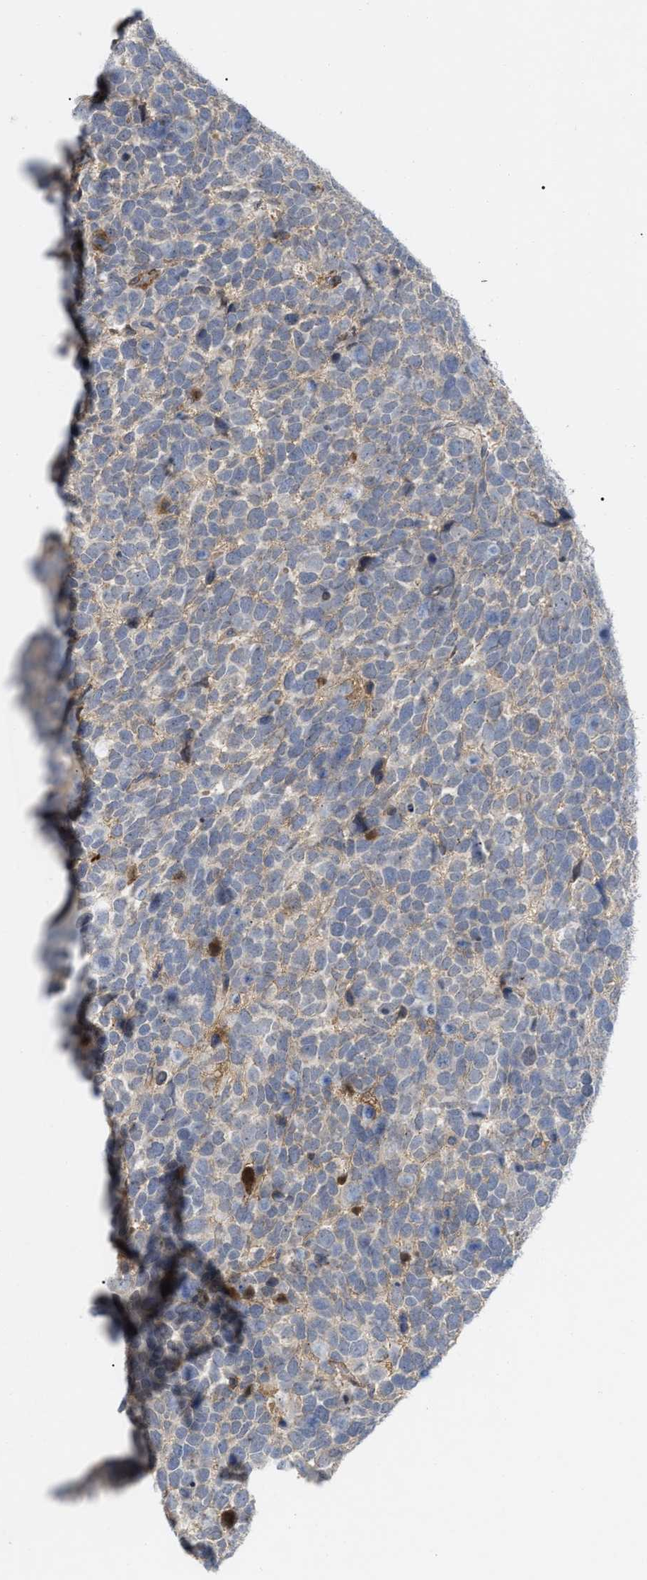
{"staining": {"intensity": "negative", "quantity": "none", "location": "none"}, "tissue": "urothelial cancer", "cell_type": "Tumor cells", "image_type": "cancer", "snomed": [{"axis": "morphology", "description": "Urothelial carcinoma, High grade"}, {"axis": "topography", "description": "Urinary bladder"}], "caption": "IHC of human urothelial carcinoma (high-grade) exhibits no positivity in tumor cells.", "gene": "ST6GALNAC6", "patient": {"sex": "female", "age": 82}}